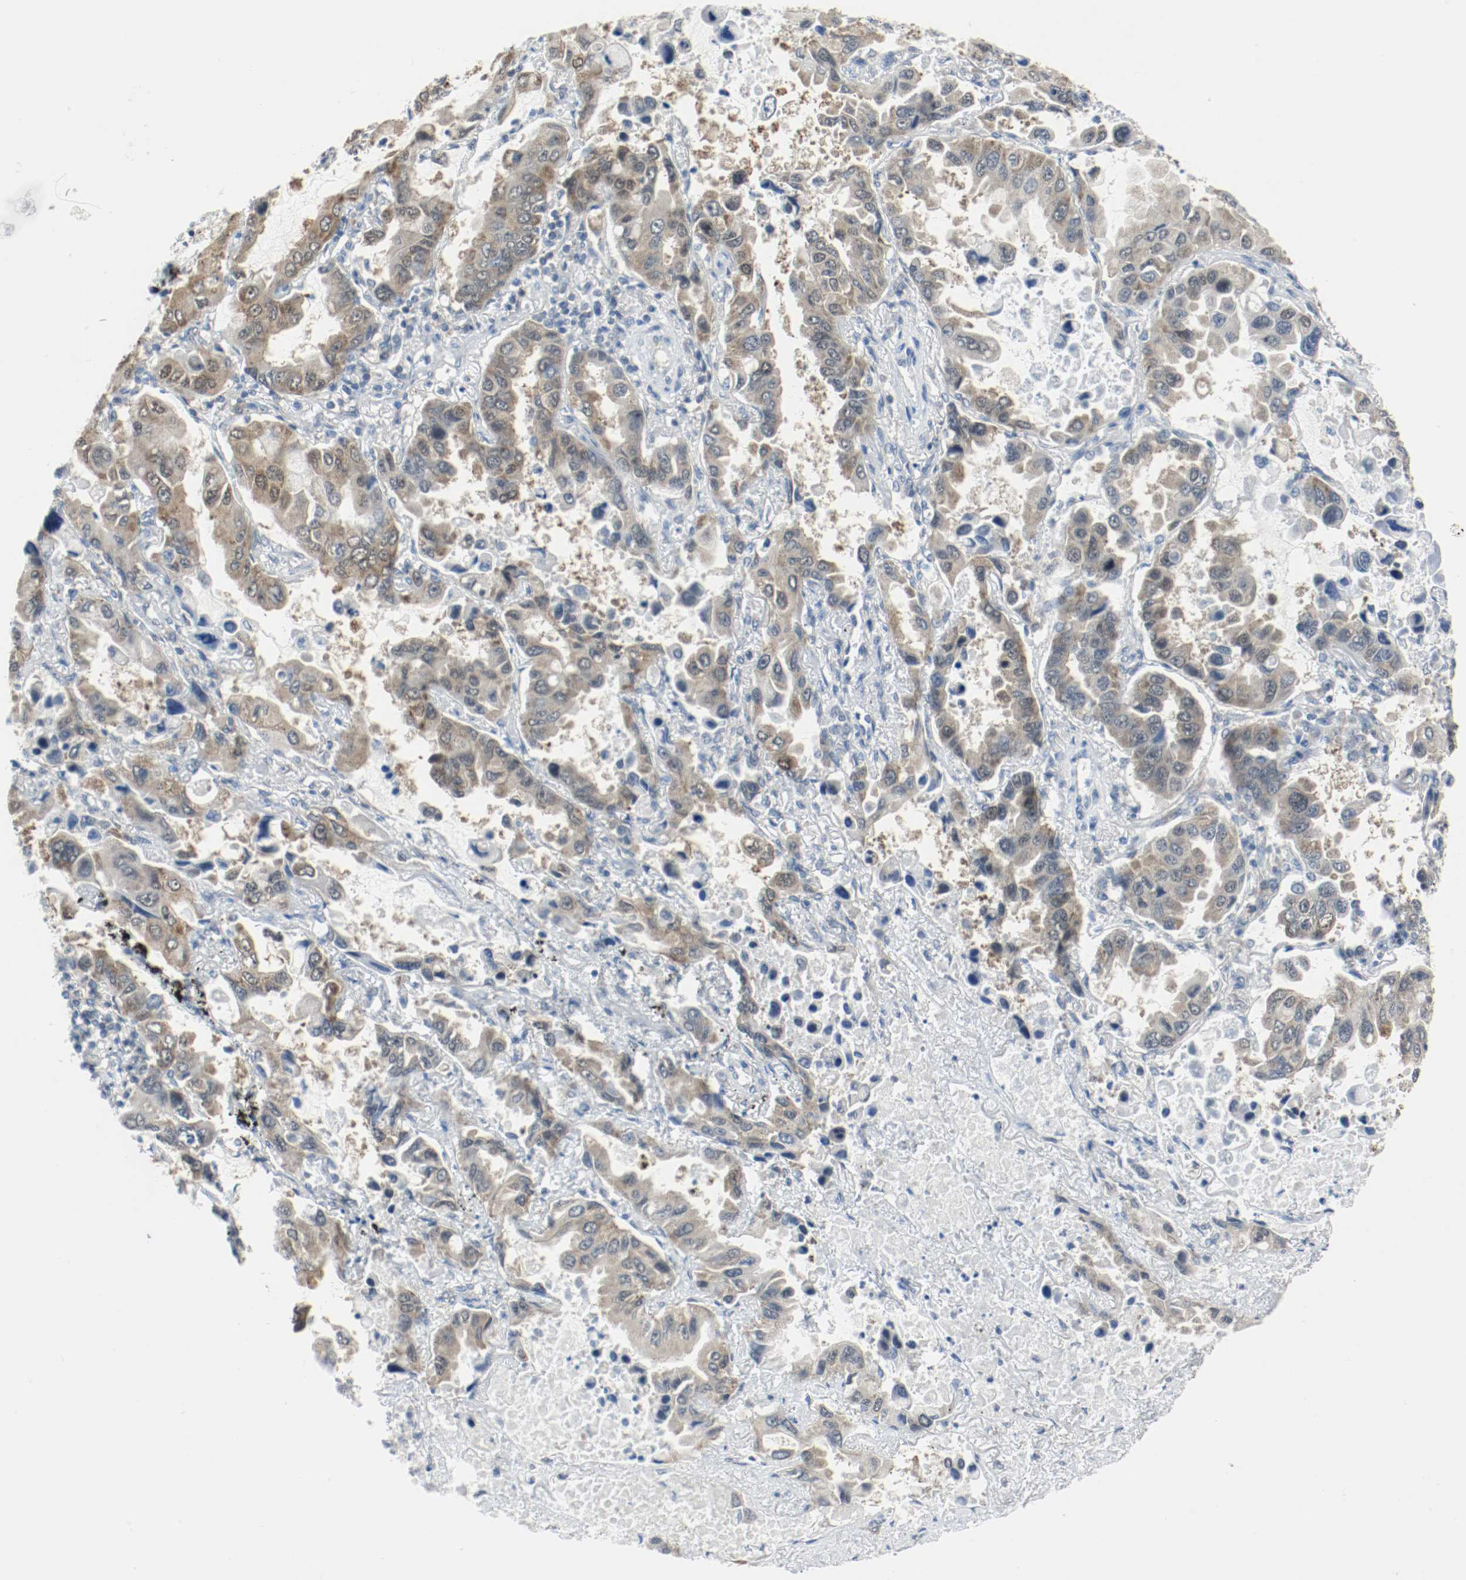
{"staining": {"intensity": "weak", "quantity": ">75%", "location": "cytoplasmic/membranous,nuclear"}, "tissue": "lung cancer", "cell_type": "Tumor cells", "image_type": "cancer", "snomed": [{"axis": "morphology", "description": "Adenocarcinoma, NOS"}, {"axis": "topography", "description": "Lung"}], "caption": "A histopathology image of human lung cancer stained for a protein exhibits weak cytoplasmic/membranous and nuclear brown staining in tumor cells. The protein of interest is stained brown, and the nuclei are stained in blue (DAB IHC with brightfield microscopy, high magnification).", "gene": "PPME1", "patient": {"sex": "male", "age": 64}}